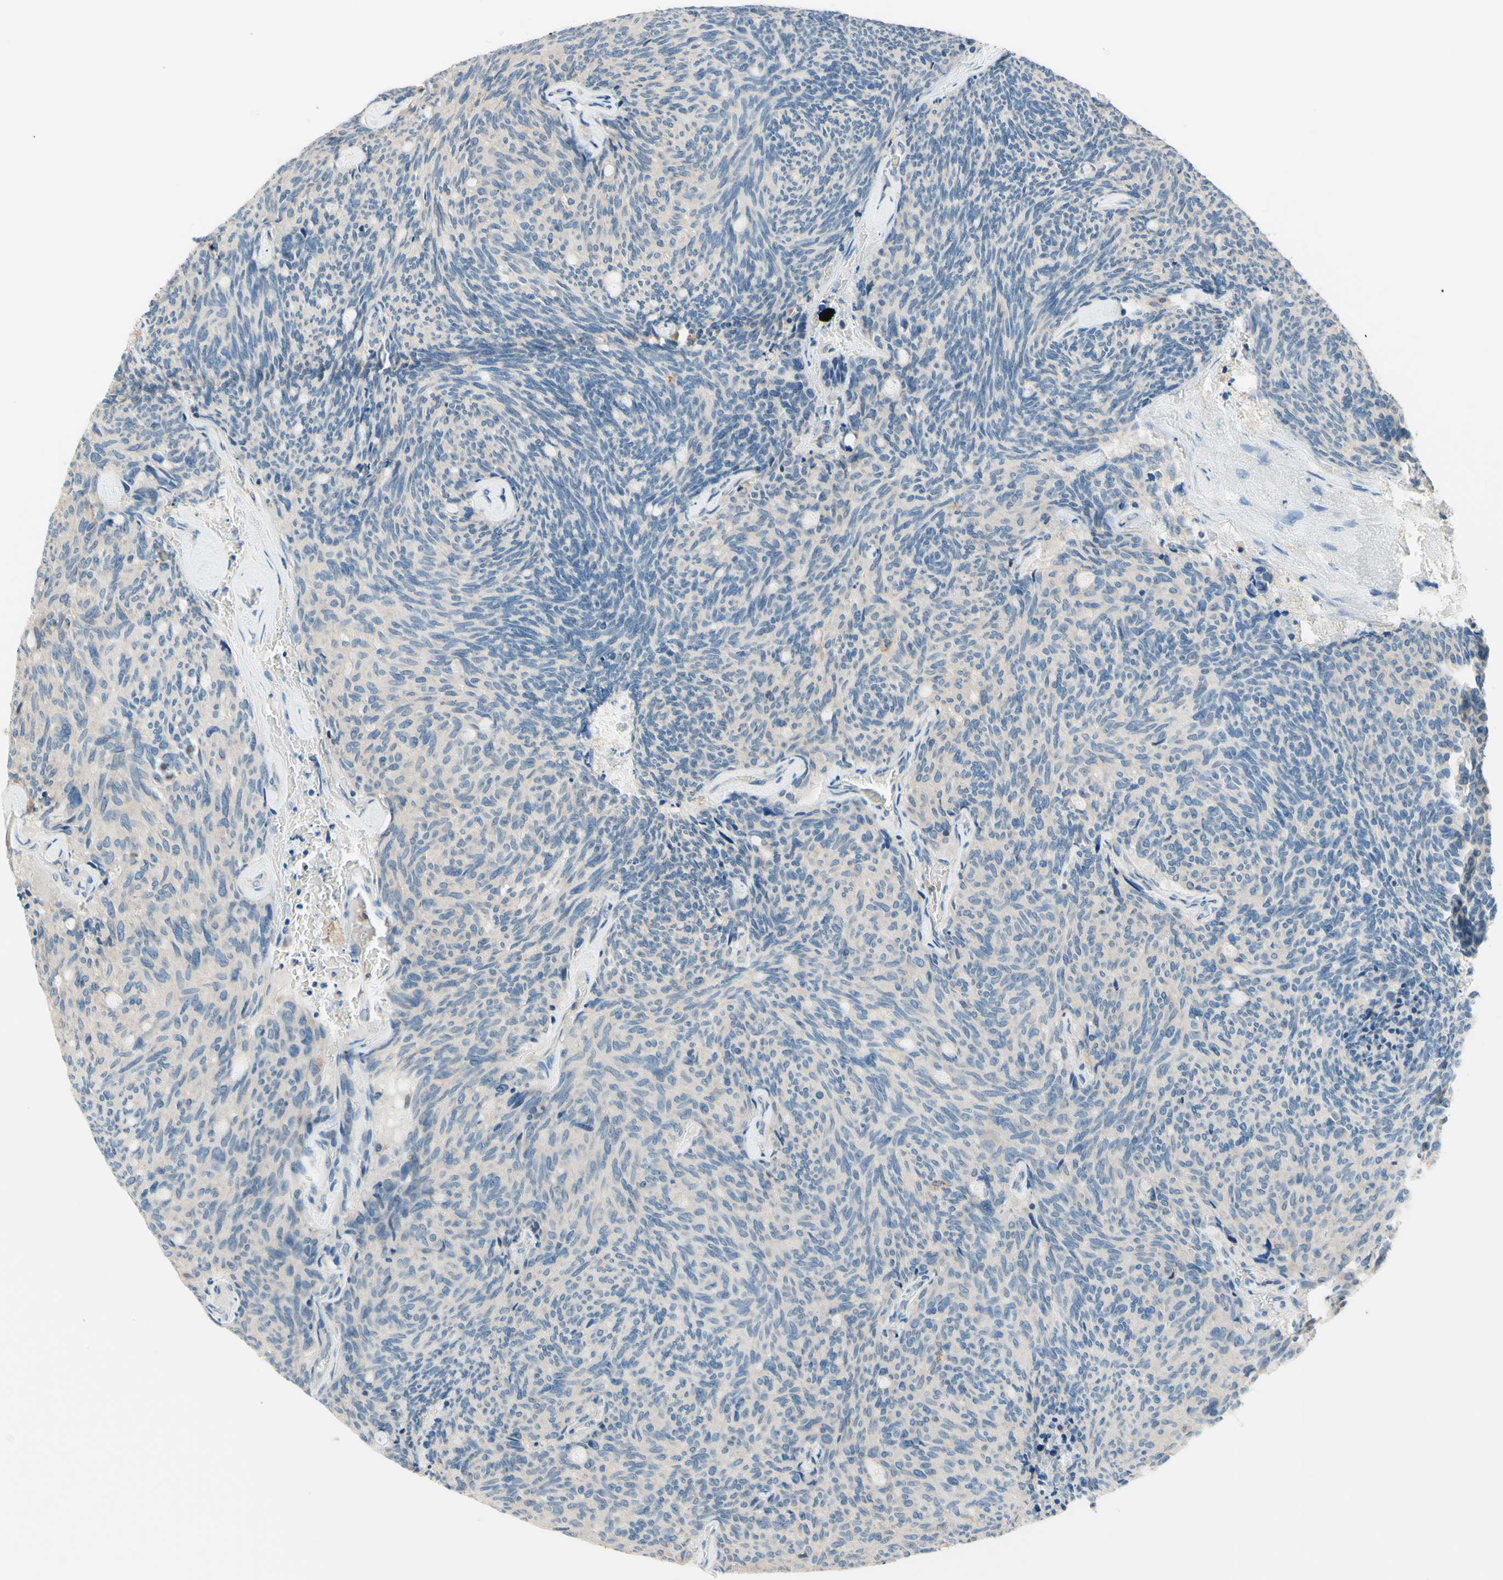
{"staining": {"intensity": "weak", "quantity": "<25%", "location": "cytoplasmic/membranous"}, "tissue": "carcinoid", "cell_type": "Tumor cells", "image_type": "cancer", "snomed": [{"axis": "morphology", "description": "Carcinoid, malignant, NOS"}, {"axis": "topography", "description": "Pancreas"}], "caption": "Tumor cells show no significant protein expression in carcinoid (malignant).", "gene": "SIGLEC9", "patient": {"sex": "female", "age": 54}}